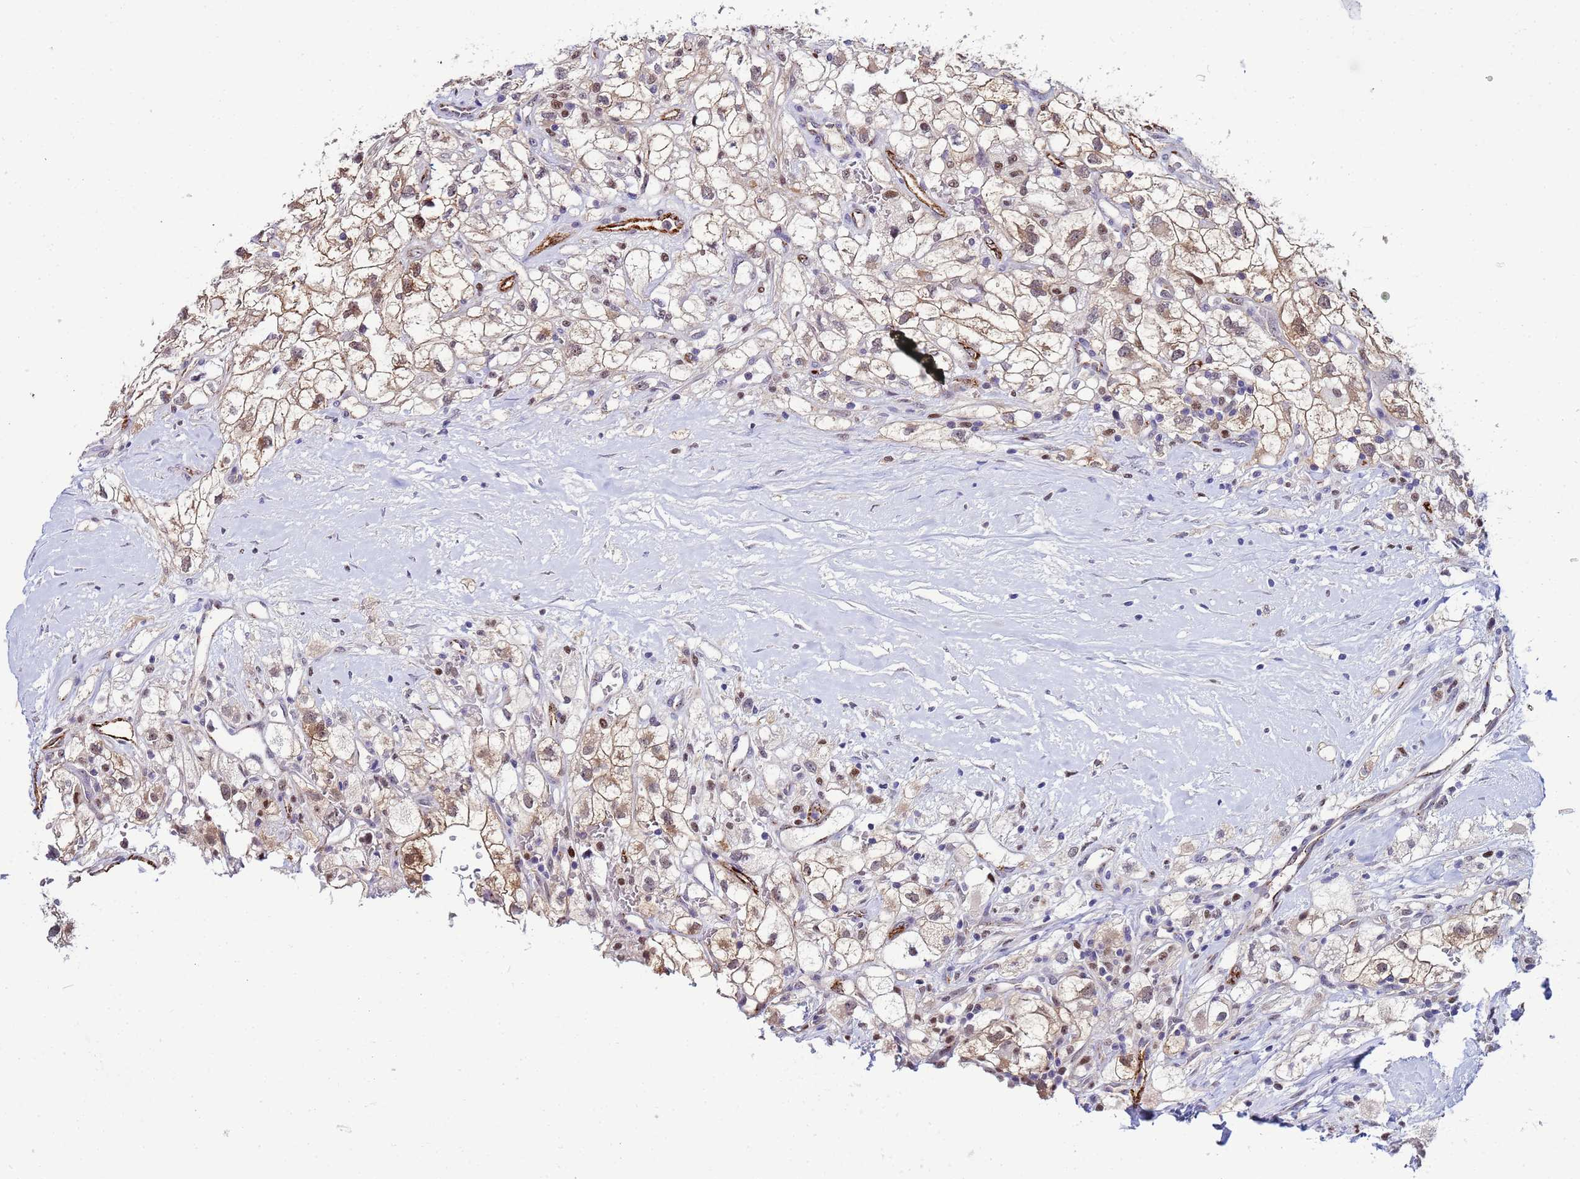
{"staining": {"intensity": "moderate", "quantity": ">75%", "location": "cytoplasmic/membranous"}, "tissue": "renal cancer", "cell_type": "Tumor cells", "image_type": "cancer", "snomed": [{"axis": "morphology", "description": "Adenocarcinoma, NOS"}, {"axis": "topography", "description": "Kidney"}], "caption": "Approximately >75% of tumor cells in adenocarcinoma (renal) display moderate cytoplasmic/membranous protein staining as visualized by brown immunohistochemical staining.", "gene": "SLC25A37", "patient": {"sex": "male", "age": 59}}